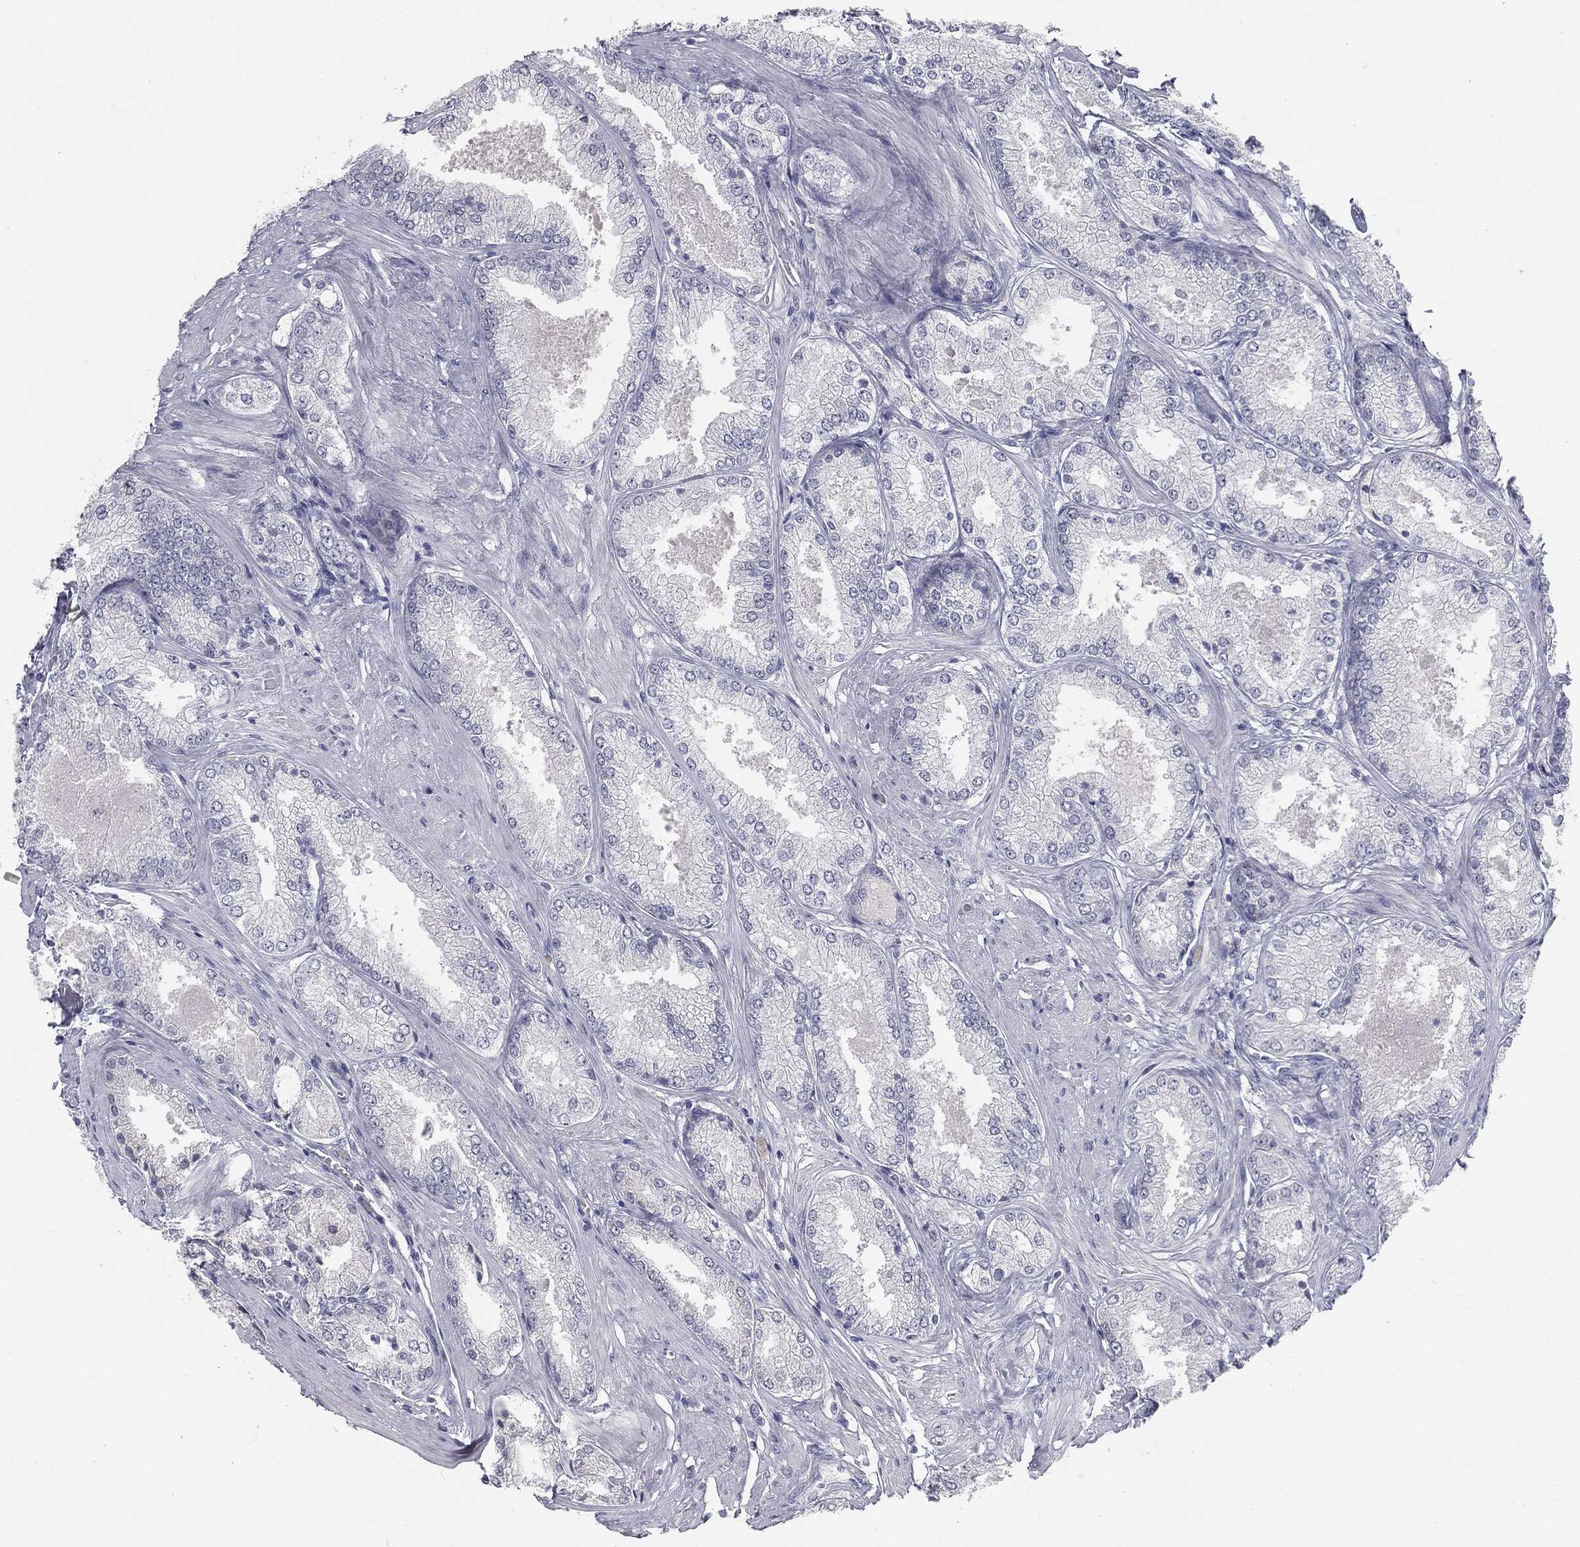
{"staining": {"intensity": "negative", "quantity": "none", "location": "none"}, "tissue": "prostate cancer", "cell_type": "Tumor cells", "image_type": "cancer", "snomed": [{"axis": "morphology", "description": "Adenocarcinoma, Low grade"}, {"axis": "topography", "description": "Prostate"}], "caption": "Tumor cells are negative for protein expression in human adenocarcinoma (low-grade) (prostate).", "gene": "MUC5AC", "patient": {"sex": "male", "age": 68}}